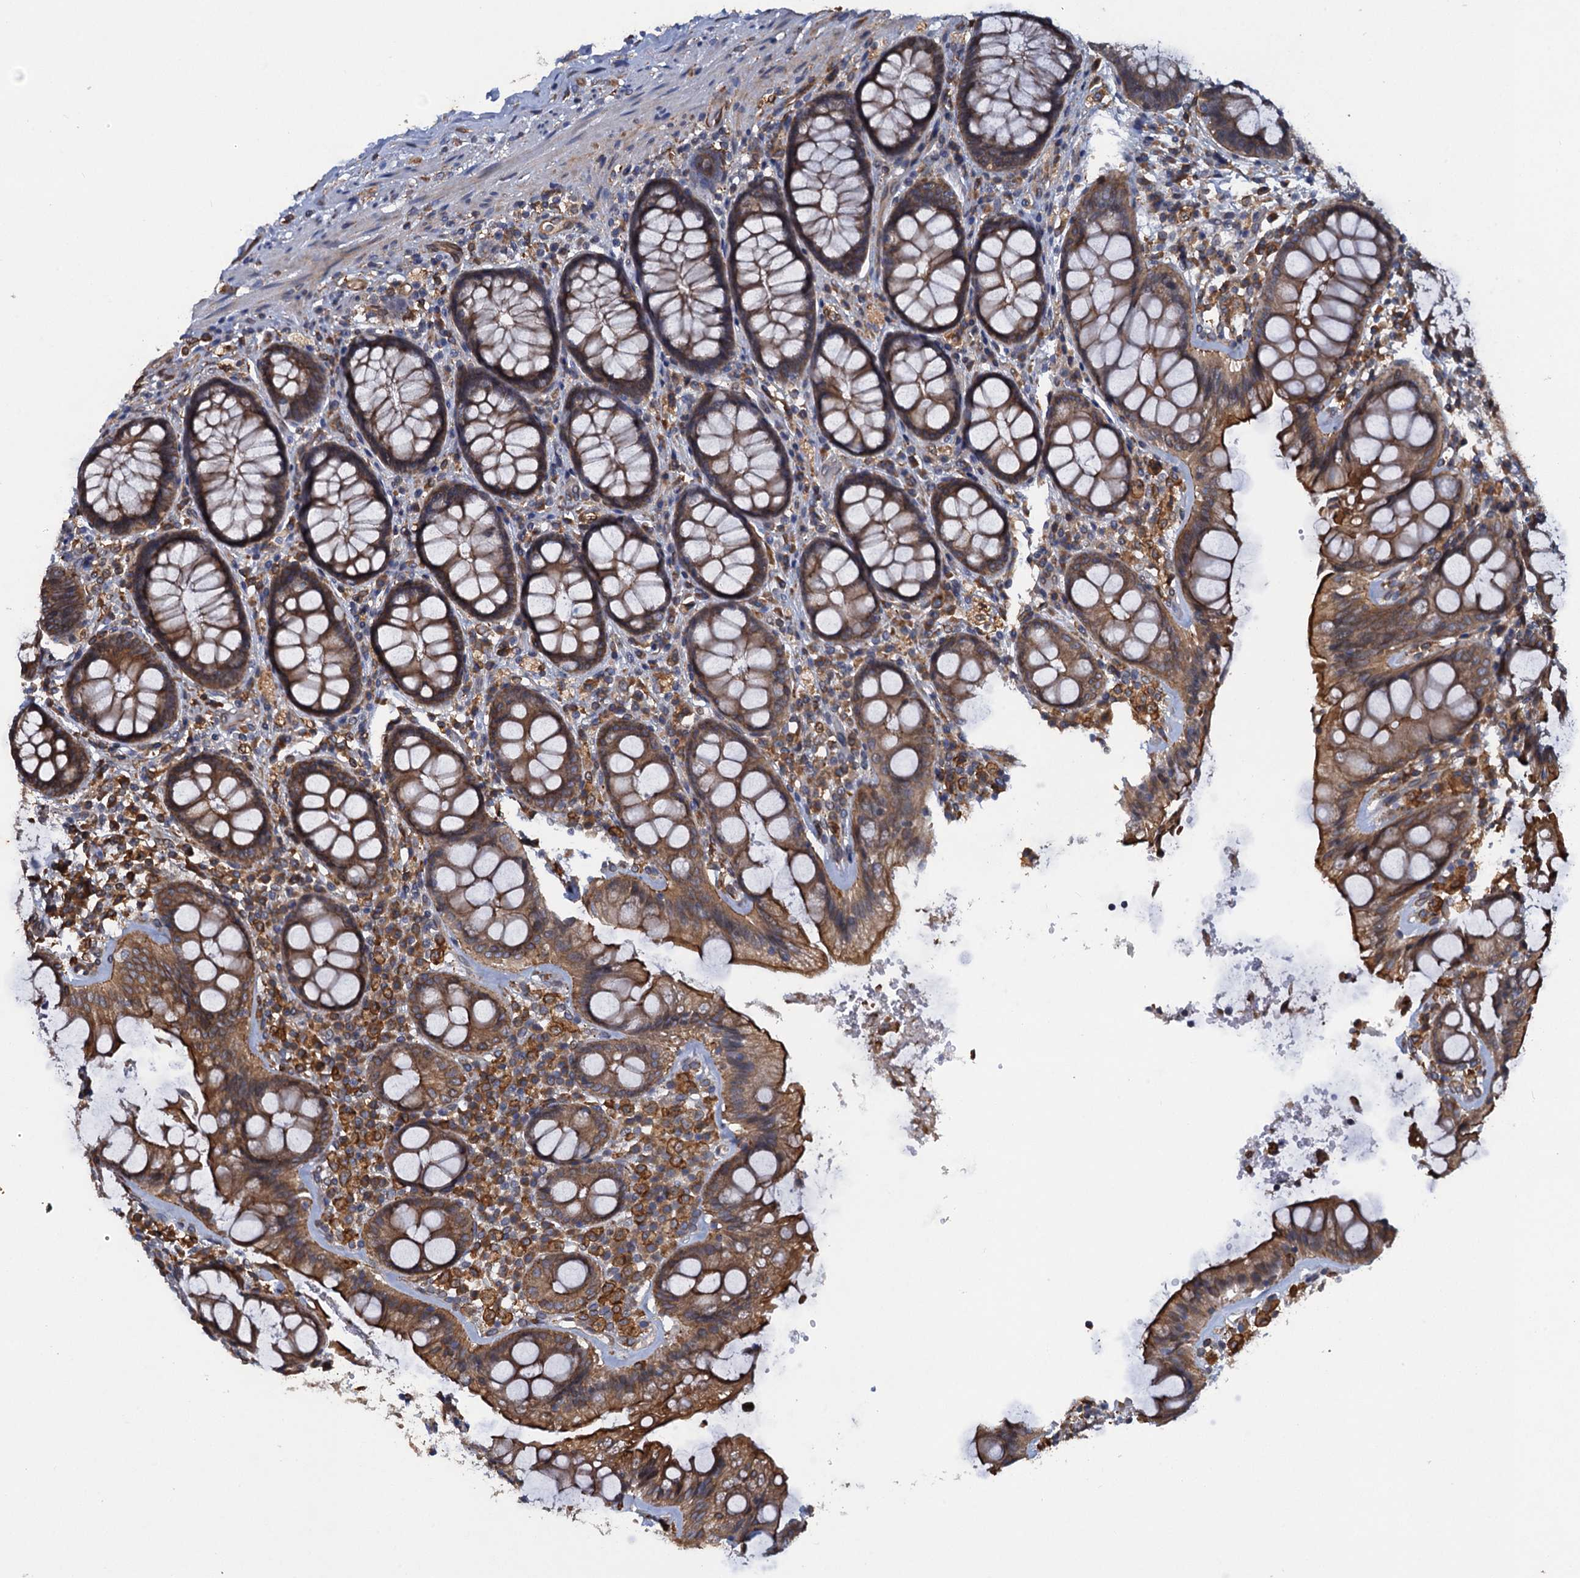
{"staining": {"intensity": "moderate", "quantity": ">75%", "location": "cytoplasmic/membranous"}, "tissue": "rectum", "cell_type": "Glandular cells", "image_type": "normal", "snomed": [{"axis": "morphology", "description": "Normal tissue, NOS"}, {"axis": "topography", "description": "Rectum"}], "caption": "About >75% of glandular cells in normal rectum display moderate cytoplasmic/membranous protein expression as visualized by brown immunohistochemical staining.", "gene": "ARMC5", "patient": {"sex": "male", "age": 83}}